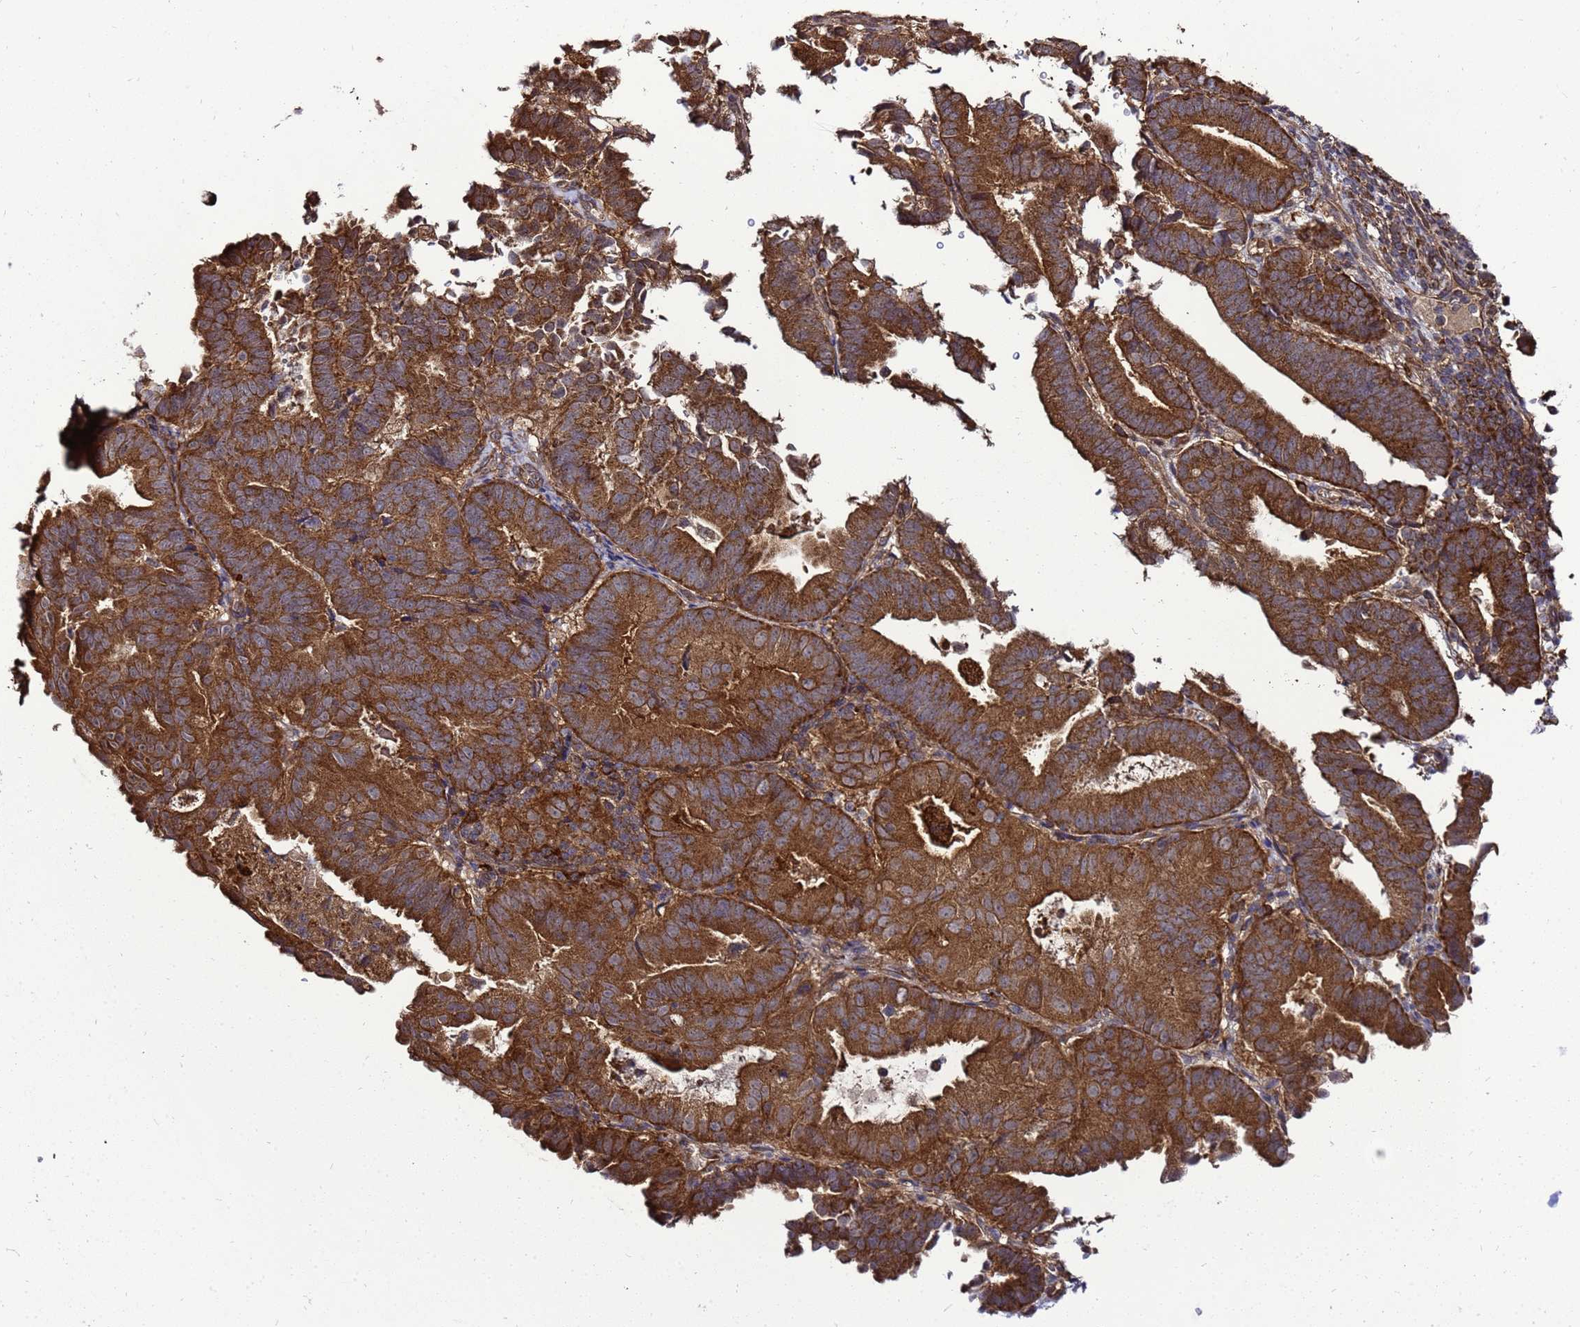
{"staining": {"intensity": "strong", "quantity": ">75%", "location": "cytoplasmic/membranous"}, "tissue": "endometrial cancer", "cell_type": "Tumor cells", "image_type": "cancer", "snomed": [{"axis": "morphology", "description": "Adenocarcinoma, NOS"}, {"axis": "topography", "description": "Endometrium"}], "caption": "An image of human endometrial adenocarcinoma stained for a protein reveals strong cytoplasmic/membranous brown staining in tumor cells.", "gene": "TRABD", "patient": {"sex": "female", "age": 70}}